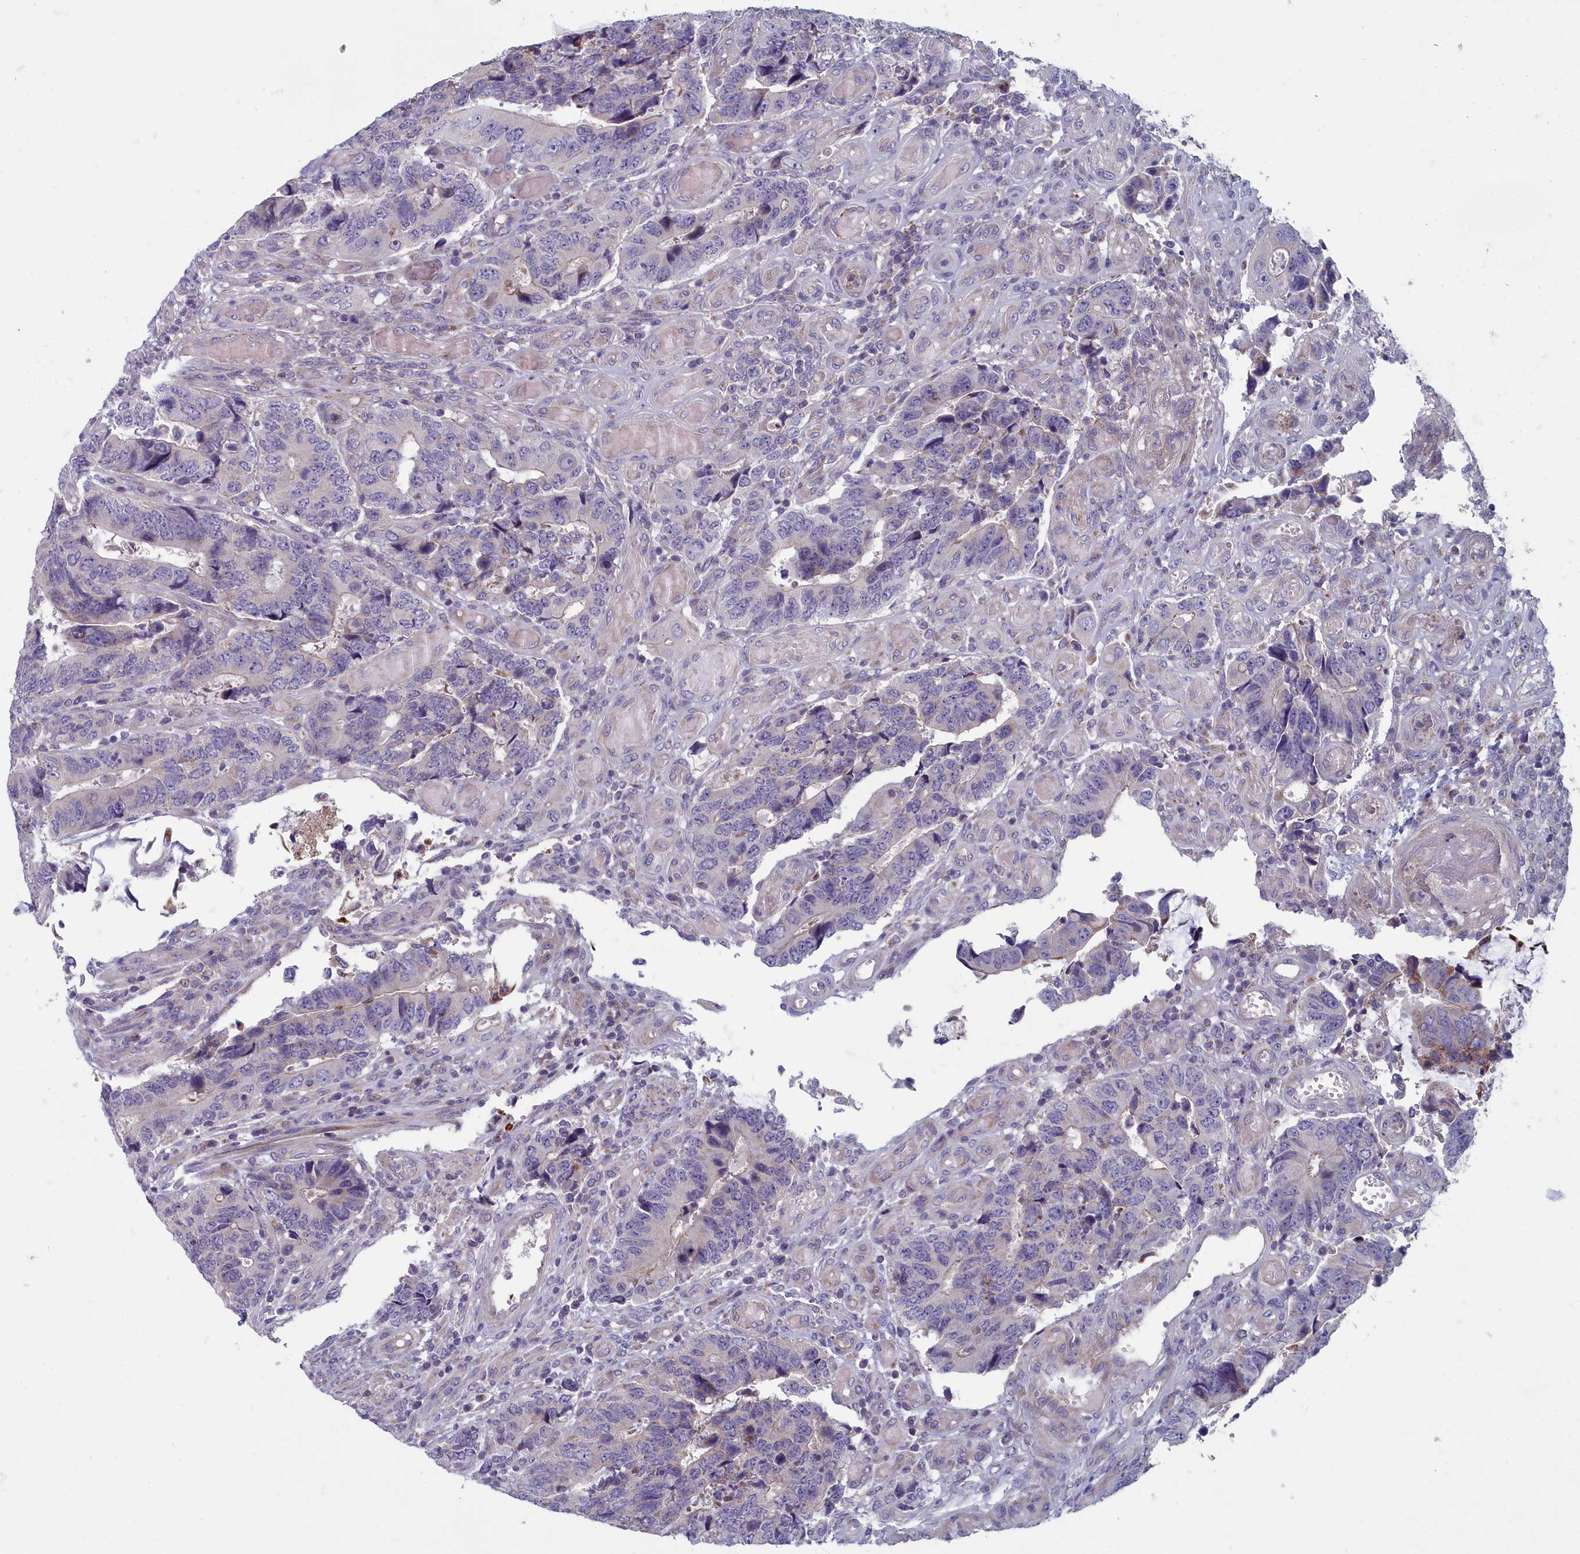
{"staining": {"intensity": "negative", "quantity": "none", "location": "none"}, "tissue": "colorectal cancer", "cell_type": "Tumor cells", "image_type": "cancer", "snomed": [{"axis": "morphology", "description": "Adenocarcinoma, NOS"}, {"axis": "topography", "description": "Colon"}], "caption": "Tumor cells are negative for protein expression in human colorectal adenocarcinoma.", "gene": "INSYN2A", "patient": {"sex": "male", "age": 87}}